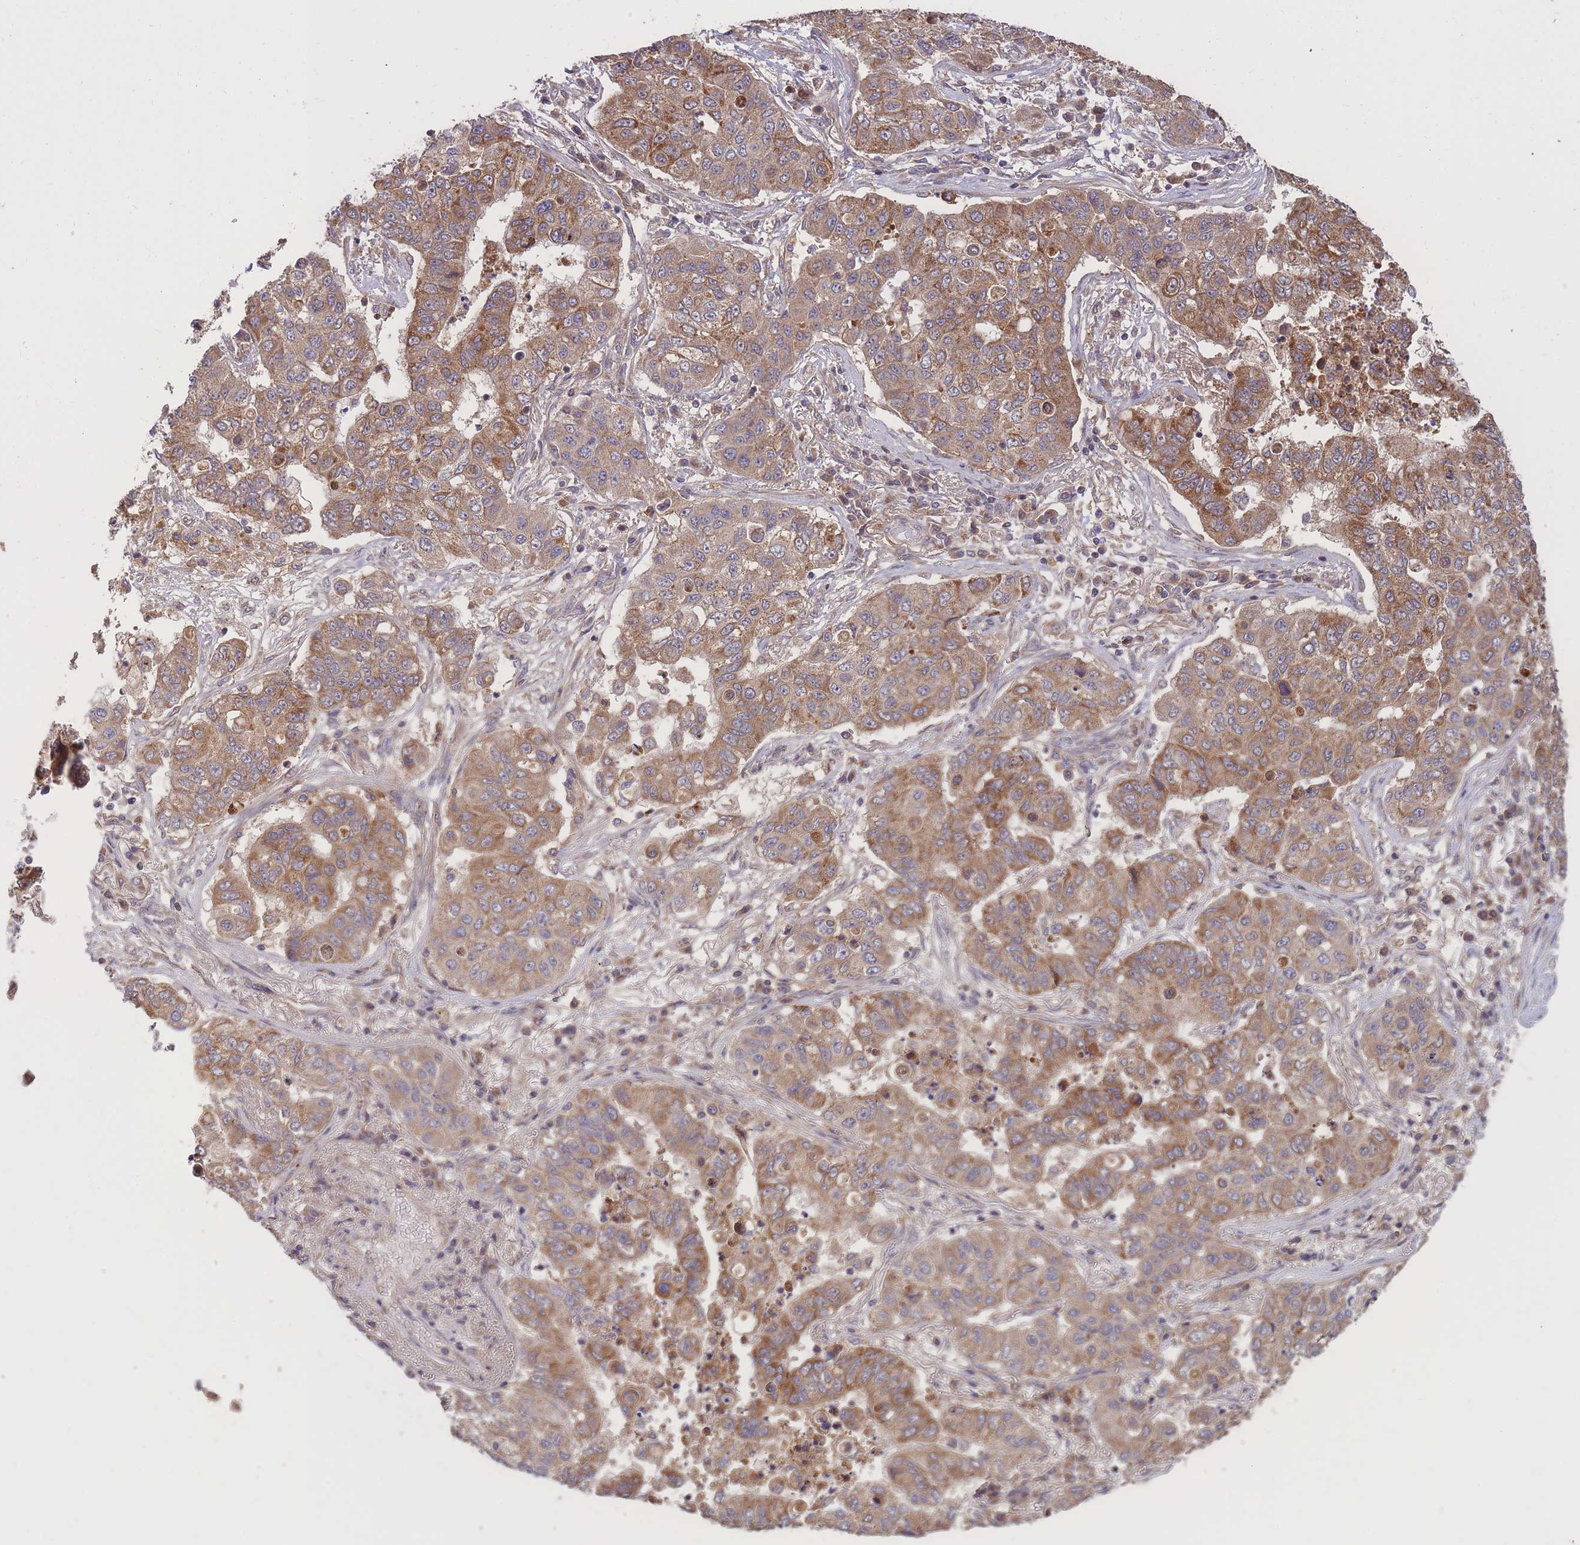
{"staining": {"intensity": "moderate", "quantity": ">75%", "location": "cytoplasmic/membranous"}, "tissue": "lung cancer", "cell_type": "Tumor cells", "image_type": "cancer", "snomed": [{"axis": "morphology", "description": "Squamous cell carcinoma, NOS"}, {"axis": "topography", "description": "Lung"}], "caption": "Squamous cell carcinoma (lung) stained with DAB immunohistochemistry (IHC) demonstrates medium levels of moderate cytoplasmic/membranous positivity in approximately >75% of tumor cells.", "gene": "IGF2BP2", "patient": {"sex": "male", "age": 74}}